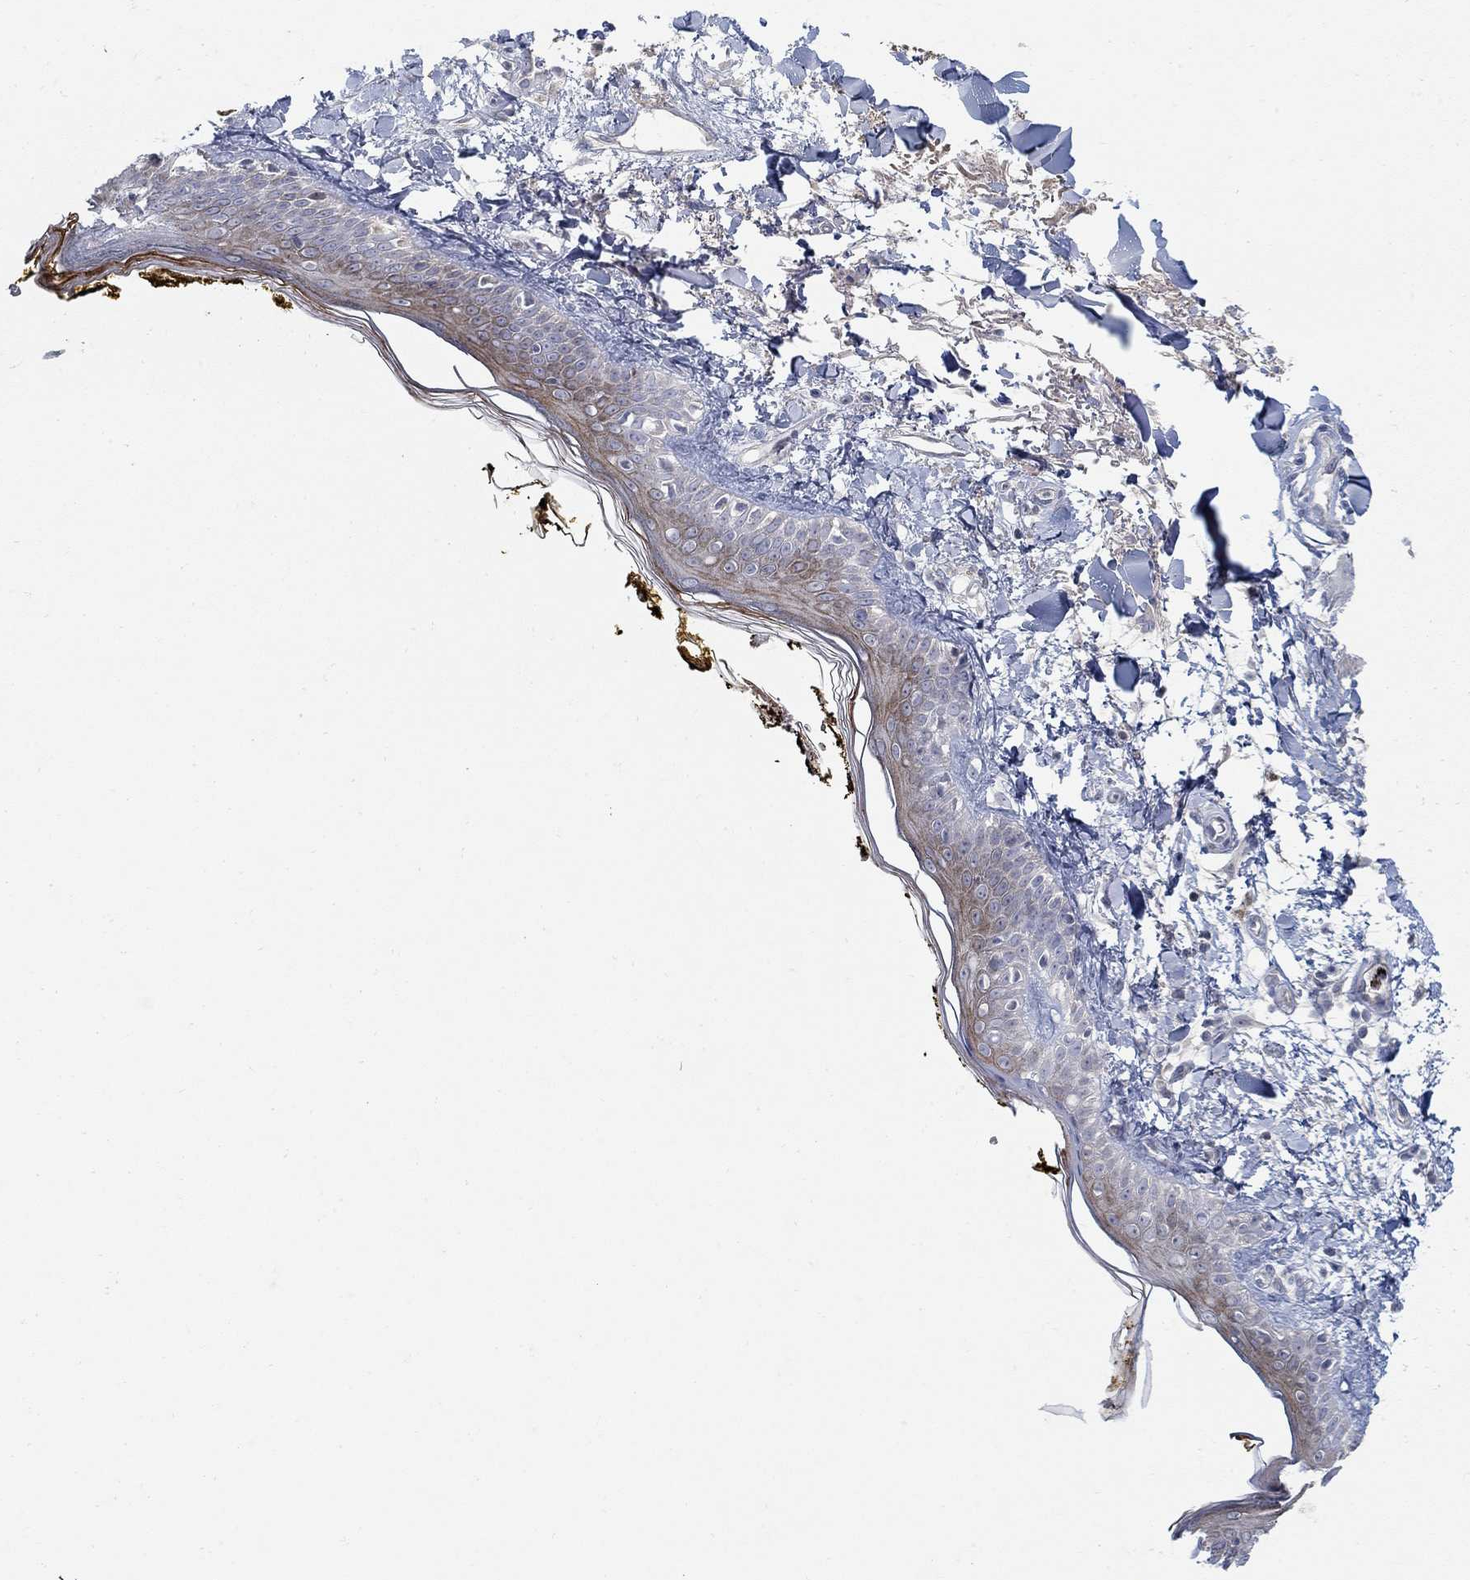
{"staining": {"intensity": "negative", "quantity": "none", "location": "none"}, "tissue": "skin", "cell_type": "Fibroblasts", "image_type": "normal", "snomed": [{"axis": "morphology", "description": "Normal tissue, NOS"}, {"axis": "topography", "description": "Skin"}], "caption": "The image shows no staining of fibroblasts in benign skin. (Immunohistochemistry, brightfield microscopy, high magnification).", "gene": "ANO7", "patient": {"sex": "male", "age": 76}}